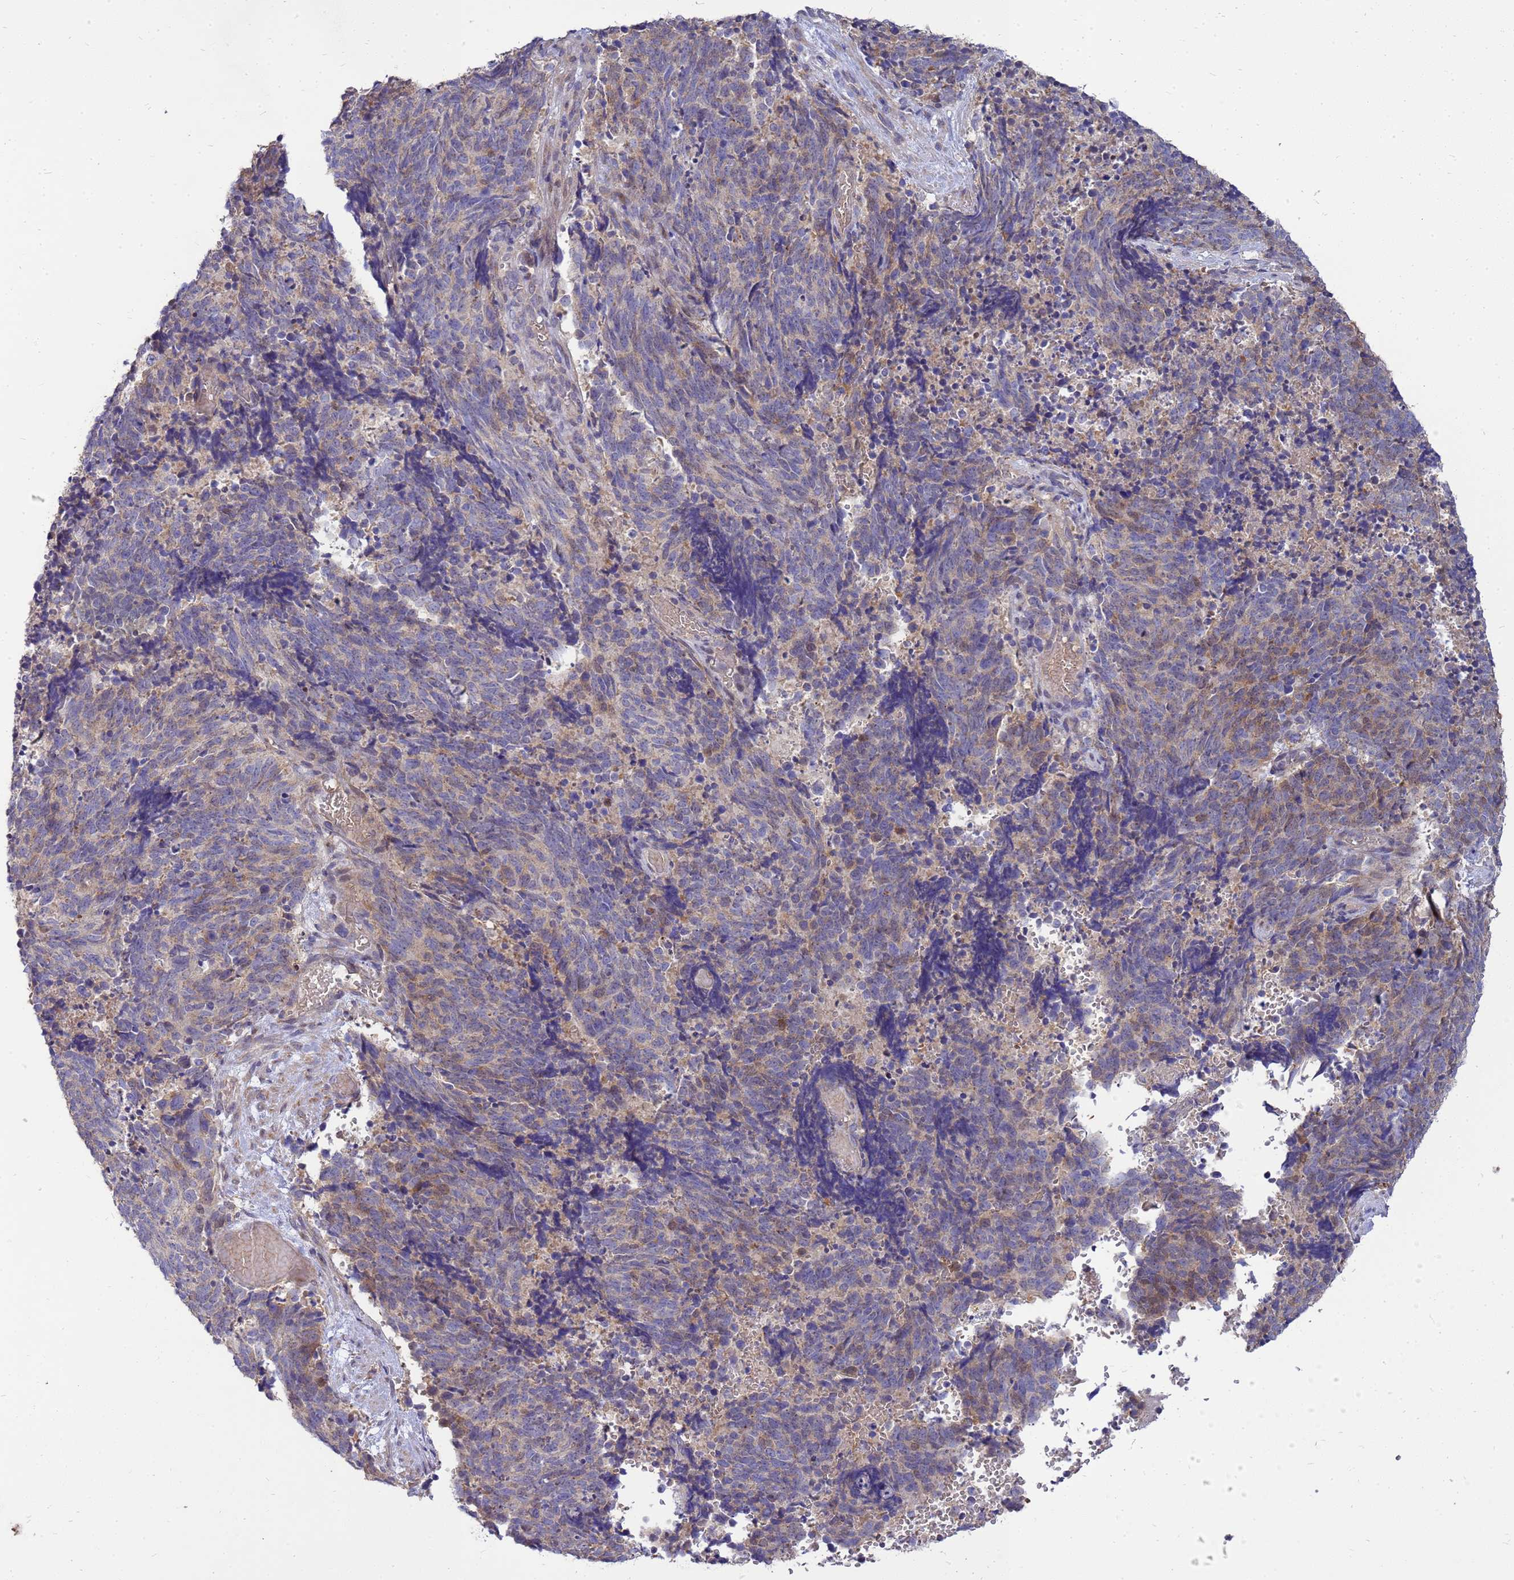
{"staining": {"intensity": "moderate", "quantity": "<25%", "location": "cytoplasmic/membranous,nuclear"}, "tissue": "cervical cancer", "cell_type": "Tumor cells", "image_type": "cancer", "snomed": [{"axis": "morphology", "description": "Squamous cell carcinoma, NOS"}, {"axis": "topography", "description": "Cervix"}], "caption": "Human cervical cancer stained with a brown dye shows moderate cytoplasmic/membranous and nuclear positive positivity in about <25% of tumor cells.", "gene": "EIF4EBP3", "patient": {"sex": "female", "age": 29}}